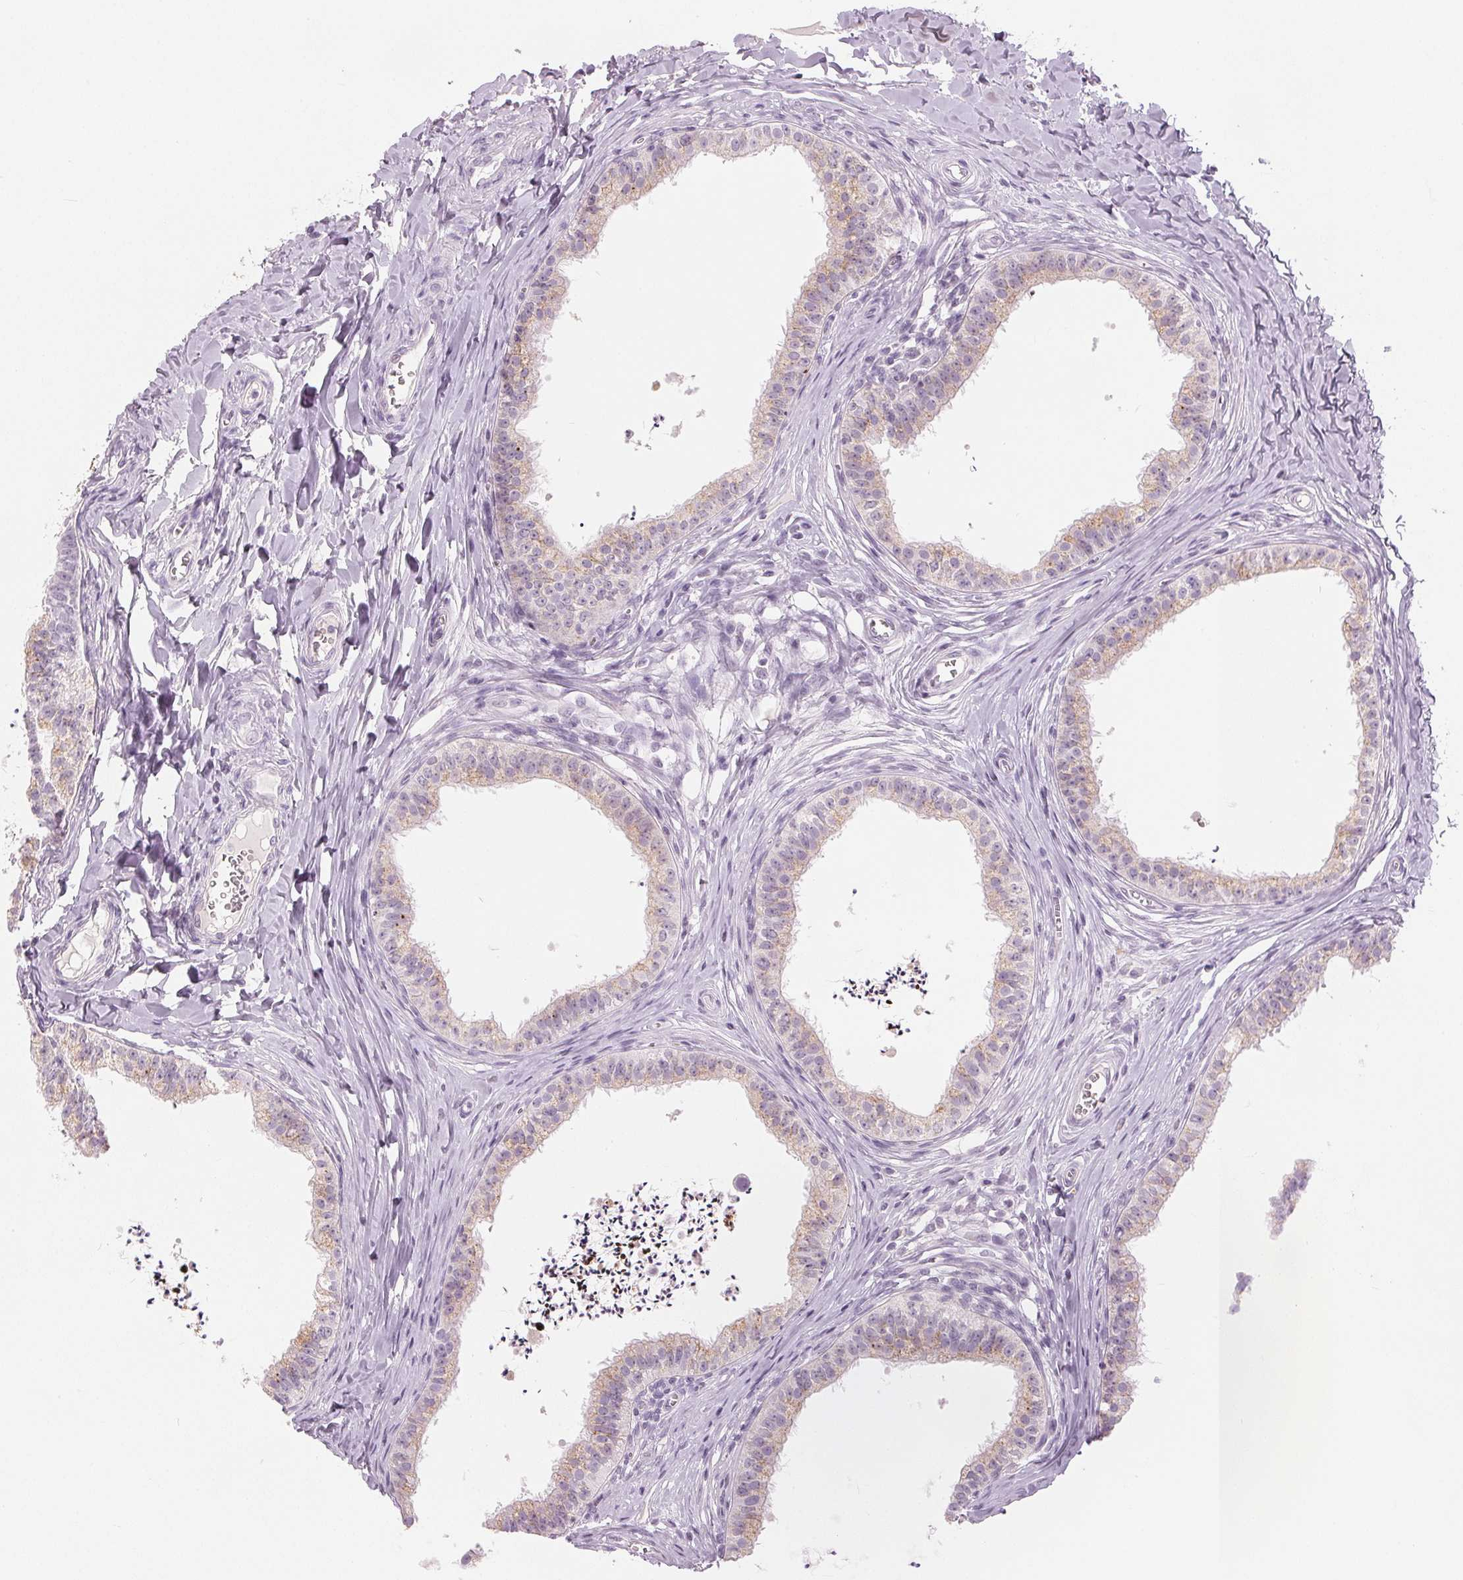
{"staining": {"intensity": "weak", "quantity": "<25%", "location": "cytoplasmic/membranous"}, "tissue": "epididymis", "cell_type": "Glandular cells", "image_type": "normal", "snomed": [{"axis": "morphology", "description": "Normal tissue, NOS"}, {"axis": "topography", "description": "Epididymis"}], "caption": "Immunohistochemistry micrograph of unremarkable epididymis: epididymis stained with DAB (3,3'-diaminobenzidine) exhibits no significant protein expression in glandular cells.", "gene": "EHHADH", "patient": {"sex": "male", "age": 24}}